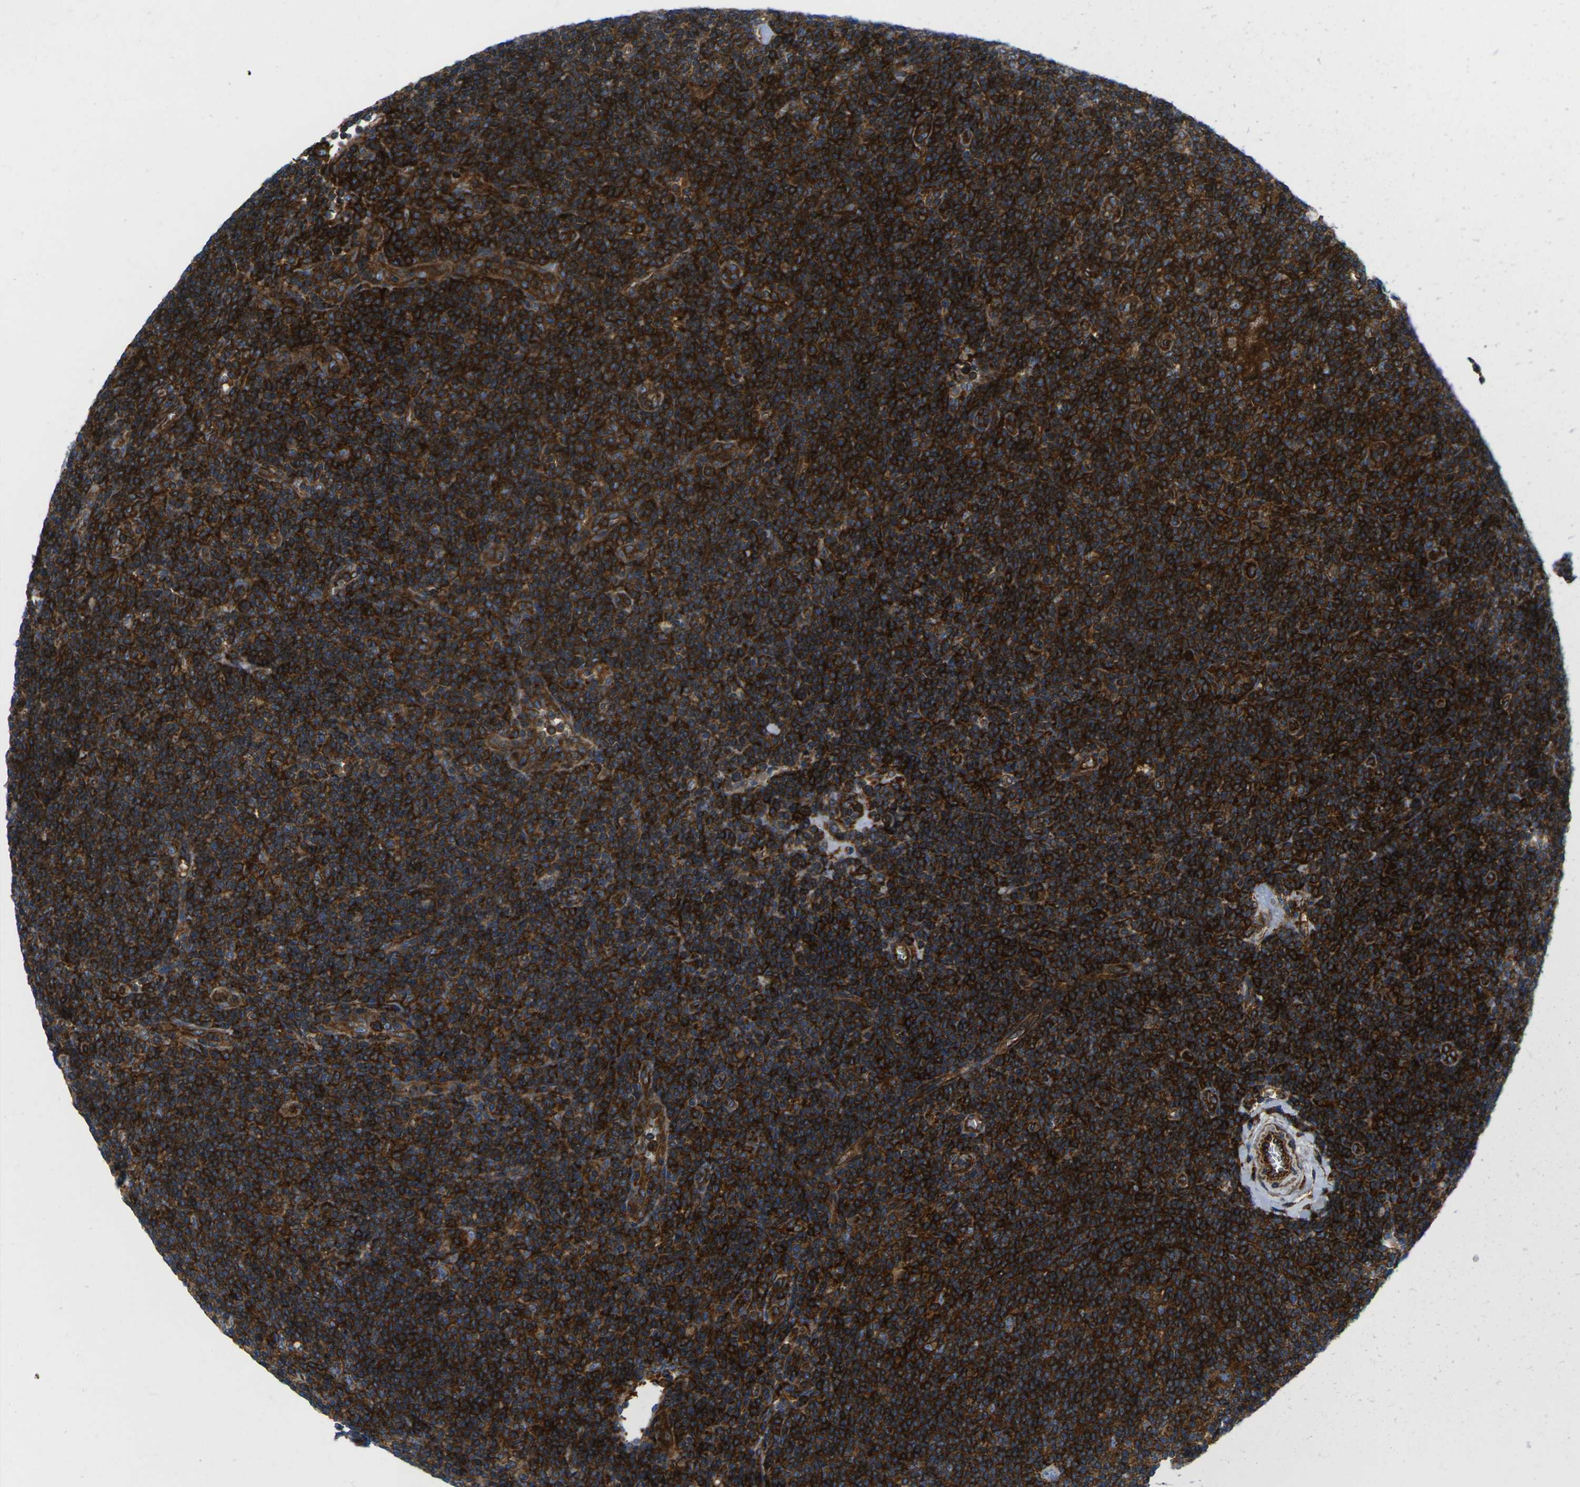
{"staining": {"intensity": "negative", "quantity": "none", "location": "none"}, "tissue": "lymphoma", "cell_type": "Tumor cells", "image_type": "cancer", "snomed": [{"axis": "morphology", "description": "Hodgkin's disease, NOS"}, {"axis": "topography", "description": "Lymph node"}], "caption": "Tumor cells show no significant protein staining in lymphoma. Brightfield microscopy of immunohistochemistry (IHC) stained with DAB (brown) and hematoxylin (blue), captured at high magnification.", "gene": "IQGAP1", "patient": {"sex": "female", "age": 57}}